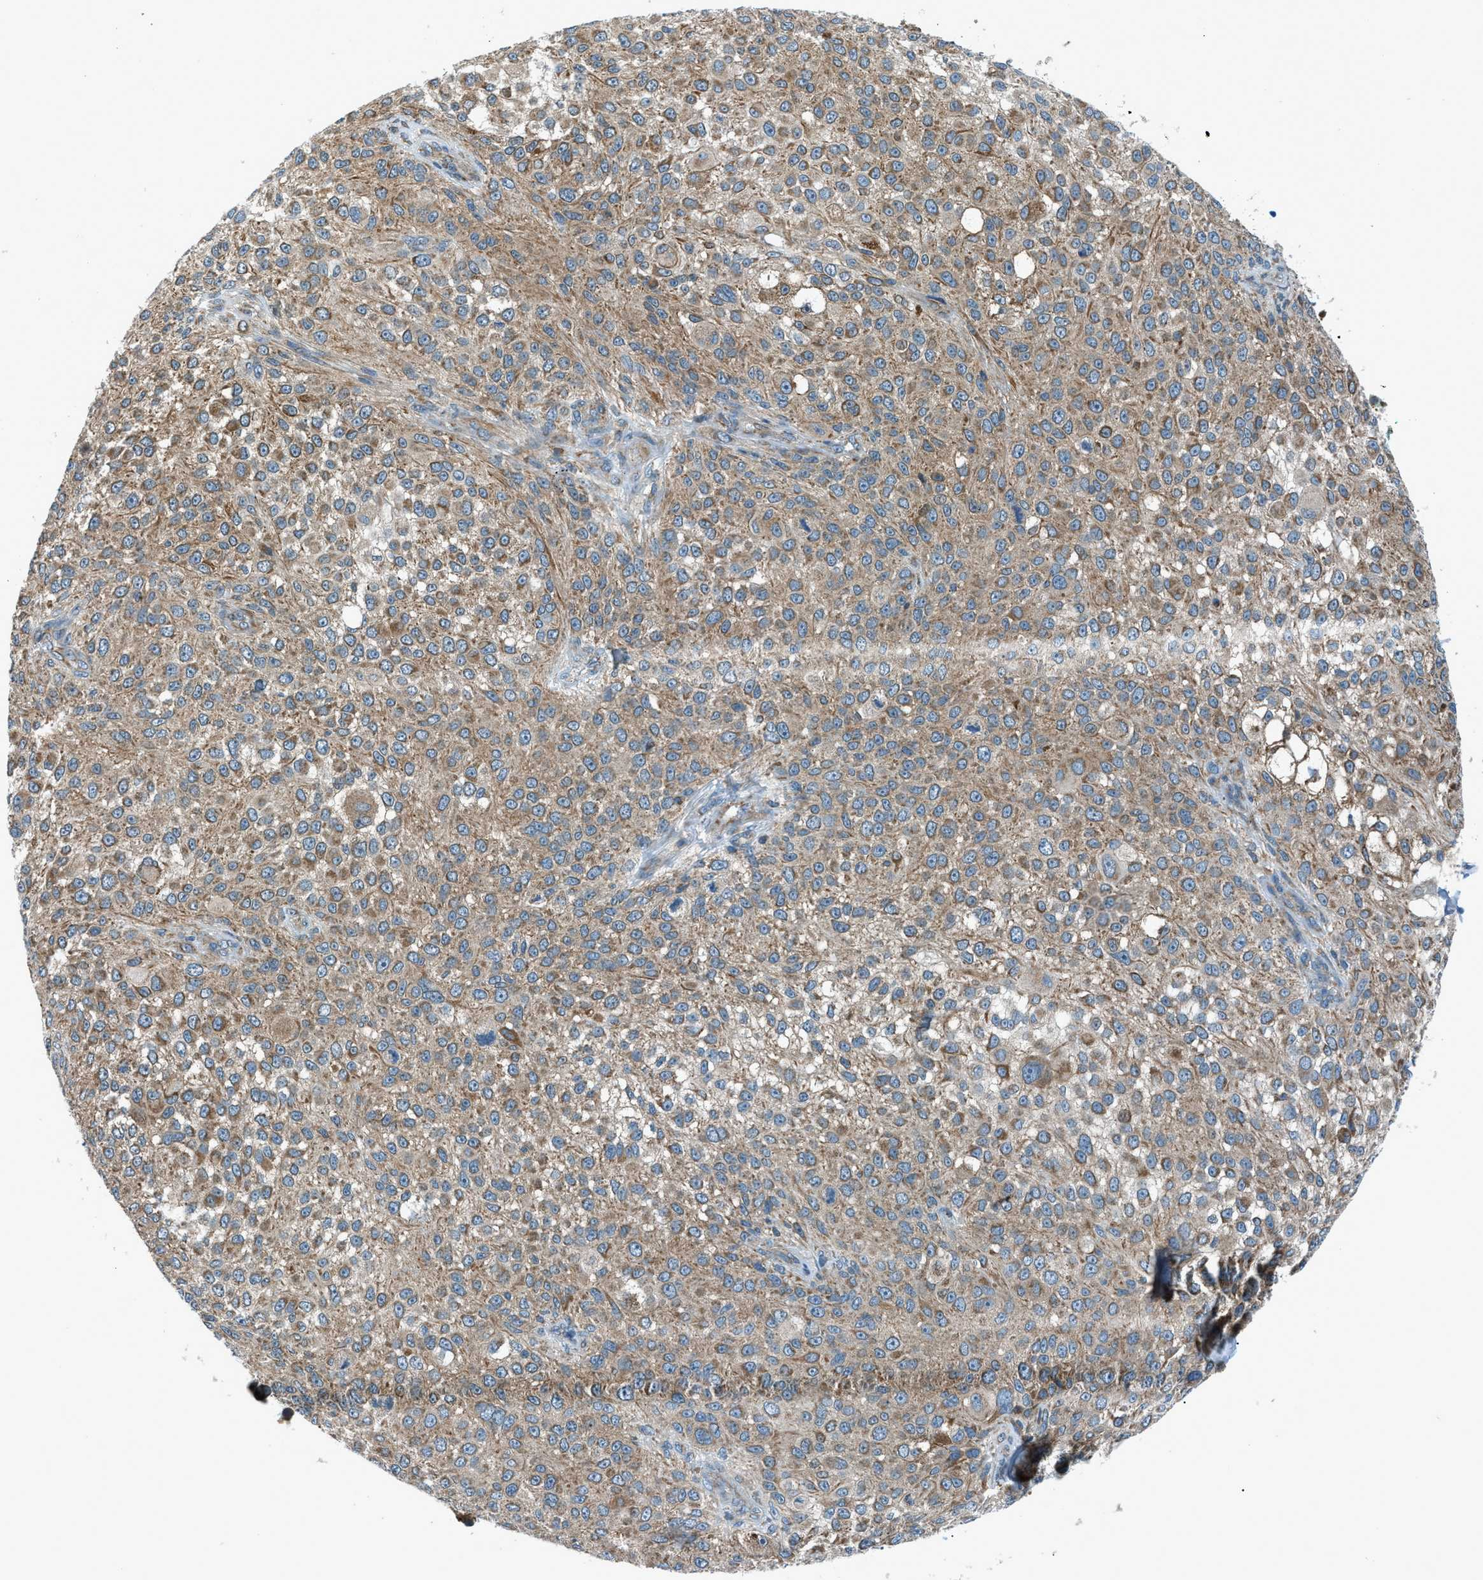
{"staining": {"intensity": "moderate", "quantity": ">75%", "location": "cytoplasmic/membranous"}, "tissue": "melanoma", "cell_type": "Tumor cells", "image_type": "cancer", "snomed": [{"axis": "morphology", "description": "Necrosis, NOS"}, {"axis": "morphology", "description": "Malignant melanoma, NOS"}, {"axis": "topography", "description": "Skin"}], "caption": "Tumor cells reveal medium levels of moderate cytoplasmic/membranous staining in approximately >75% of cells in melanoma.", "gene": "PIGG", "patient": {"sex": "female", "age": 87}}